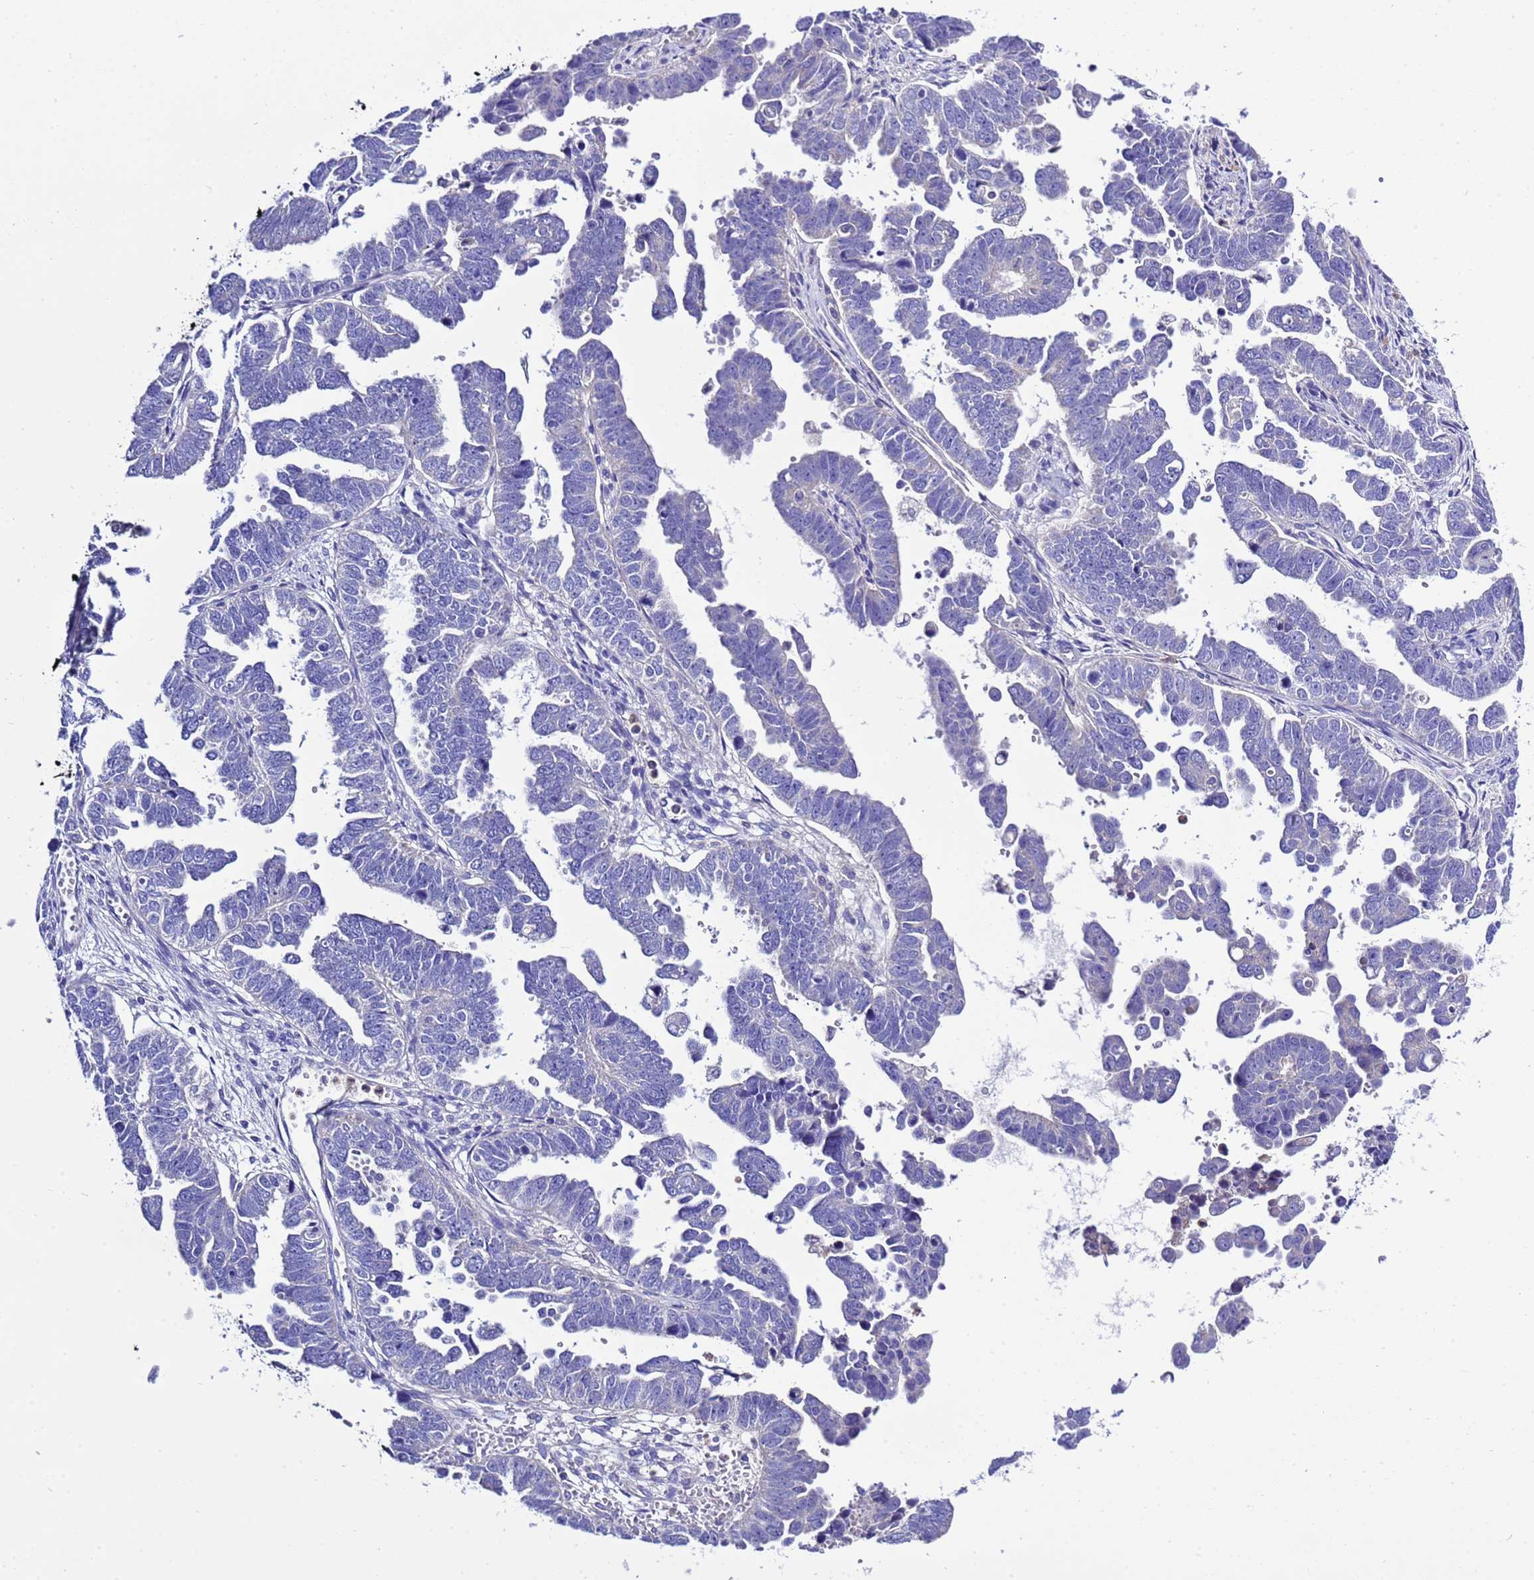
{"staining": {"intensity": "negative", "quantity": "none", "location": "none"}, "tissue": "endometrial cancer", "cell_type": "Tumor cells", "image_type": "cancer", "snomed": [{"axis": "morphology", "description": "Adenocarcinoma, NOS"}, {"axis": "topography", "description": "Endometrium"}], "caption": "An immunohistochemistry micrograph of endometrial adenocarcinoma is shown. There is no staining in tumor cells of endometrial adenocarcinoma. (DAB (3,3'-diaminobenzidine) IHC, high magnification).", "gene": "KICS2", "patient": {"sex": "female", "age": 75}}